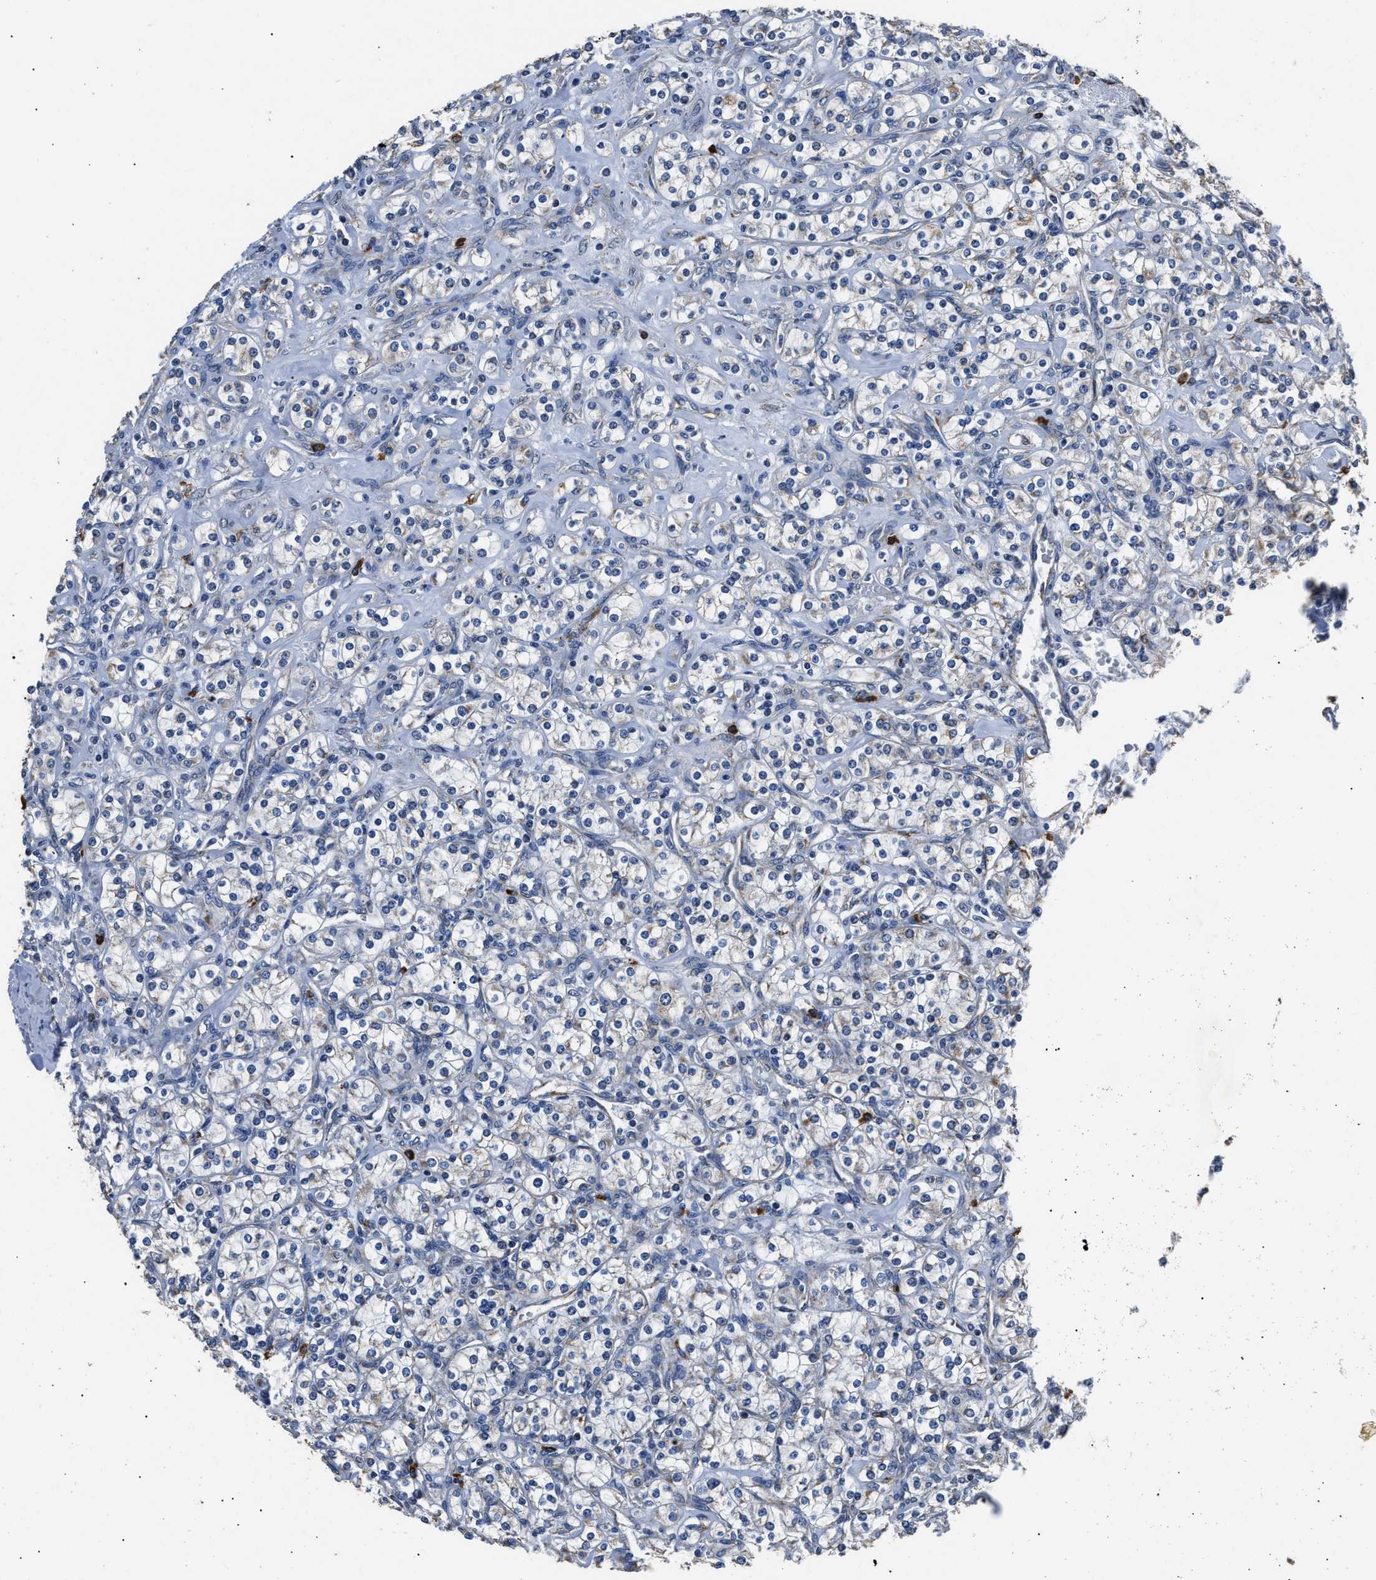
{"staining": {"intensity": "weak", "quantity": "<25%", "location": "cytoplasmic/membranous"}, "tissue": "renal cancer", "cell_type": "Tumor cells", "image_type": "cancer", "snomed": [{"axis": "morphology", "description": "Adenocarcinoma, NOS"}, {"axis": "topography", "description": "Kidney"}], "caption": "The image shows no staining of tumor cells in renal adenocarcinoma.", "gene": "NSUN5", "patient": {"sex": "male", "age": 77}}